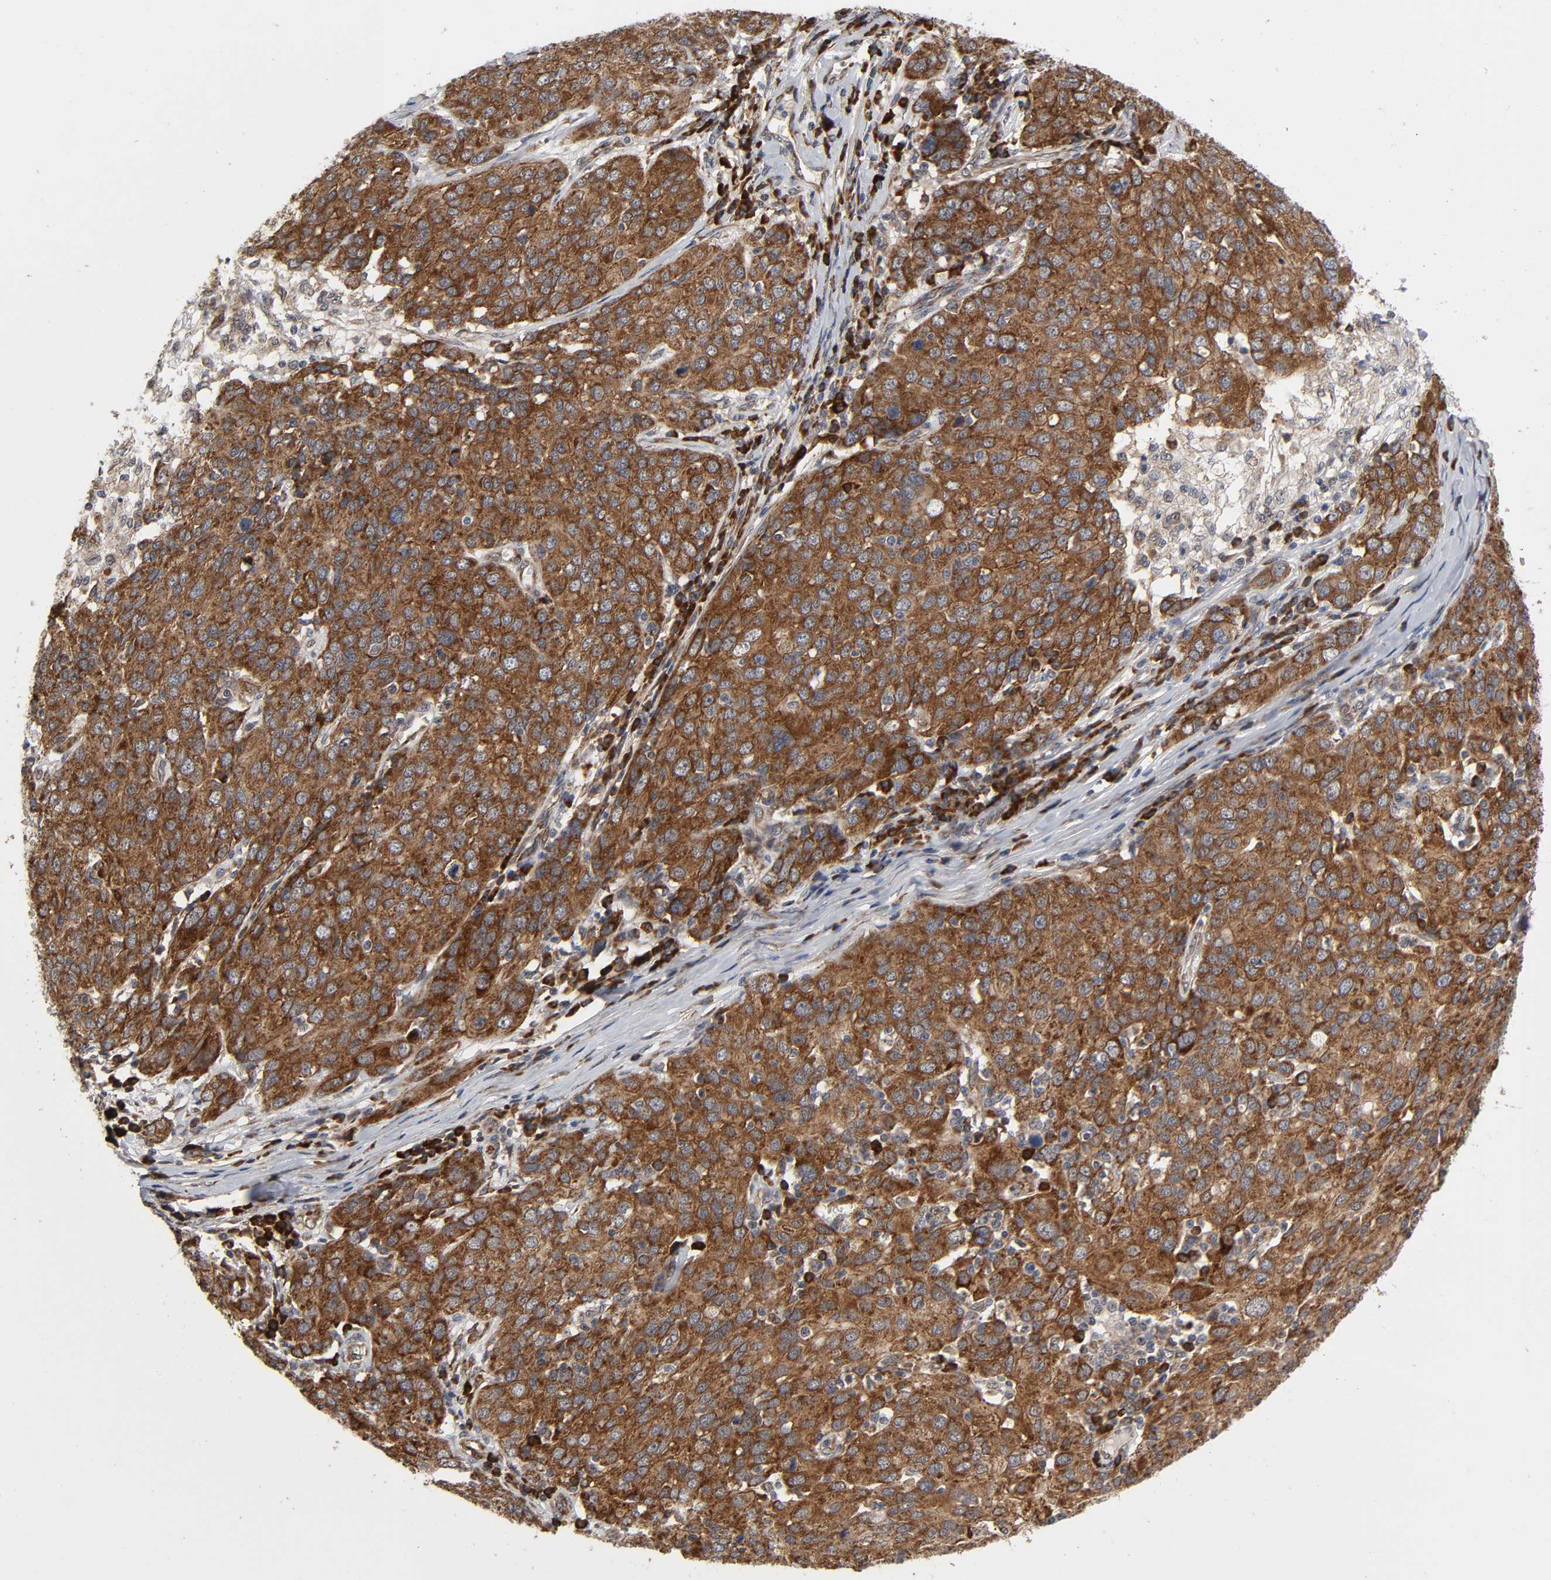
{"staining": {"intensity": "strong", "quantity": ">75%", "location": "cytoplasmic/membranous"}, "tissue": "ovarian cancer", "cell_type": "Tumor cells", "image_type": "cancer", "snomed": [{"axis": "morphology", "description": "Carcinoma, endometroid"}, {"axis": "topography", "description": "Ovary"}], "caption": "This image shows IHC staining of human endometroid carcinoma (ovarian), with high strong cytoplasmic/membranous staining in about >75% of tumor cells.", "gene": "SLC30A9", "patient": {"sex": "female", "age": 50}}